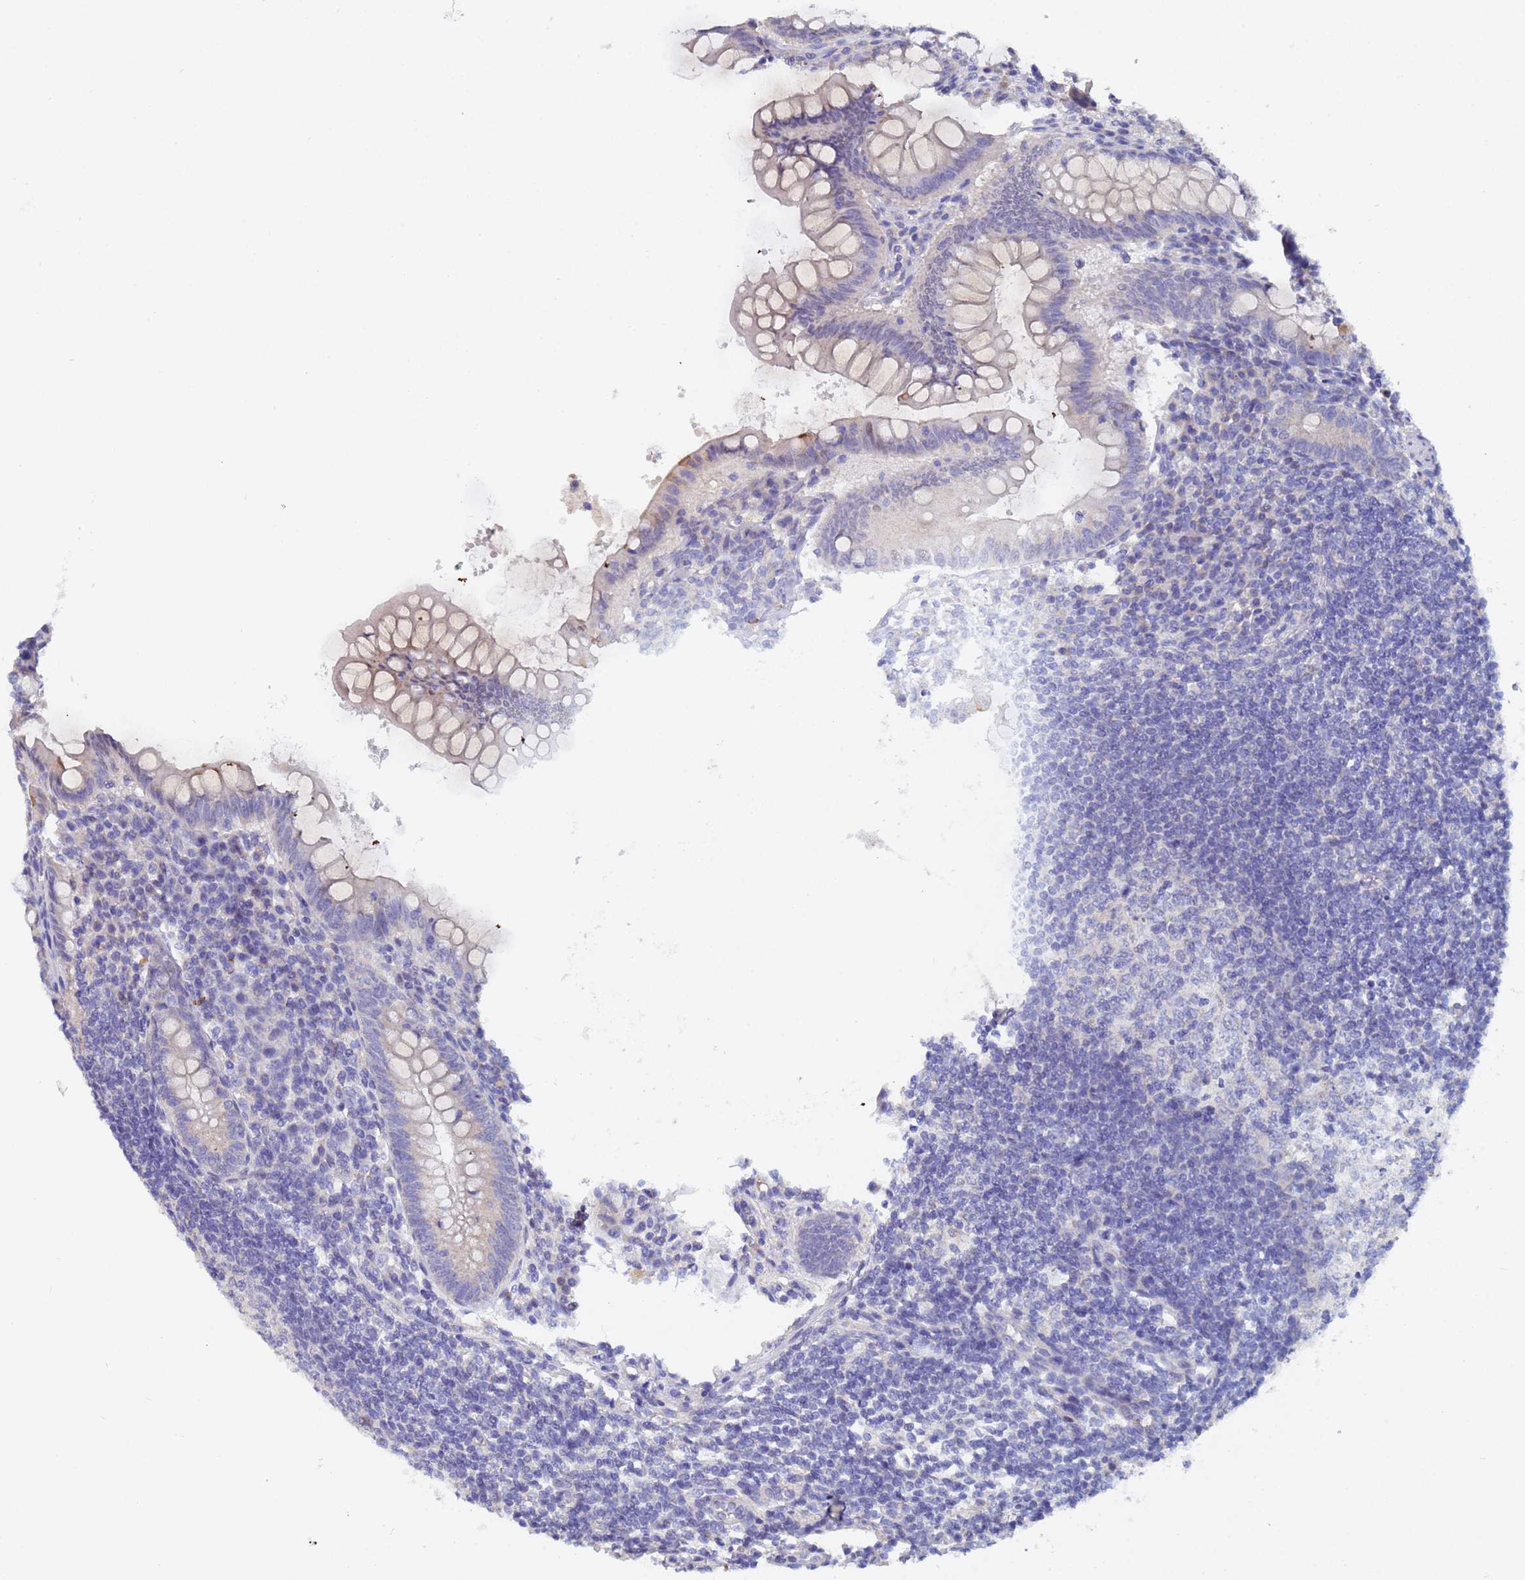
{"staining": {"intensity": "negative", "quantity": "none", "location": "none"}, "tissue": "appendix", "cell_type": "Glandular cells", "image_type": "normal", "snomed": [{"axis": "morphology", "description": "Normal tissue, NOS"}, {"axis": "topography", "description": "Appendix"}], "caption": "Image shows no protein positivity in glandular cells of benign appendix. (Stains: DAB (3,3'-diaminobenzidine) immunohistochemistry with hematoxylin counter stain, Microscopy: brightfield microscopy at high magnification).", "gene": "IHO1", "patient": {"sex": "female", "age": 33}}